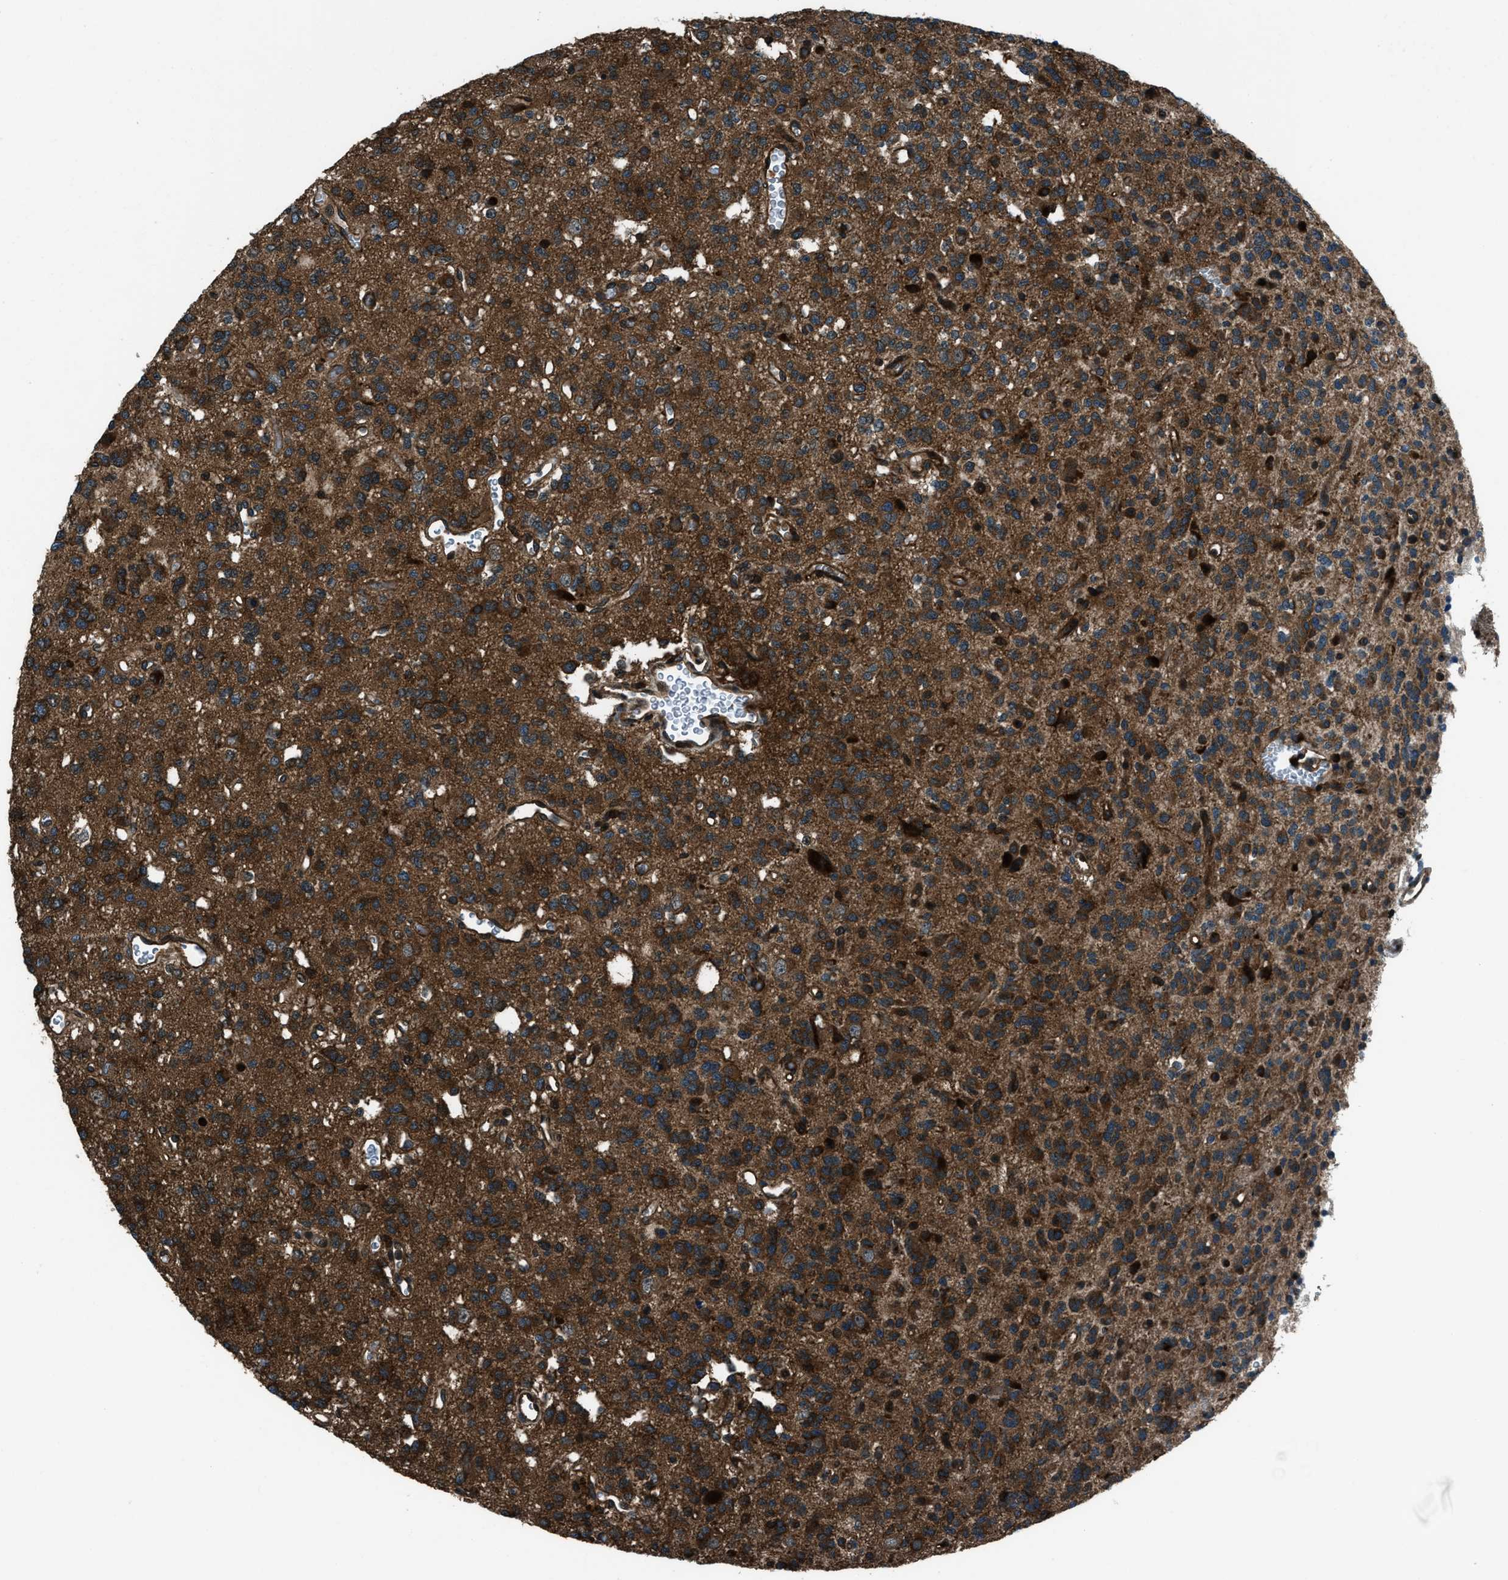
{"staining": {"intensity": "strong", "quantity": ">75%", "location": "cytoplasmic/membranous"}, "tissue": "glioma", "cell_type": "Tumor cells", "image_type": "cancer", "snomed": [{"axis": "morphology", "description": "Glioma, malignant, Low grade"}, {"axis": "topography", "description": "Brain"}], "caption": "An IHC photomicrograph of neoplastic tissue is shown. Protein staining in brown labels strong cytoplasmic/membranous positivity in malignant glioma (low-grade) within tumor cells.", "gene": "SNX30", "patient": {"sex": "male", "age": 38}}